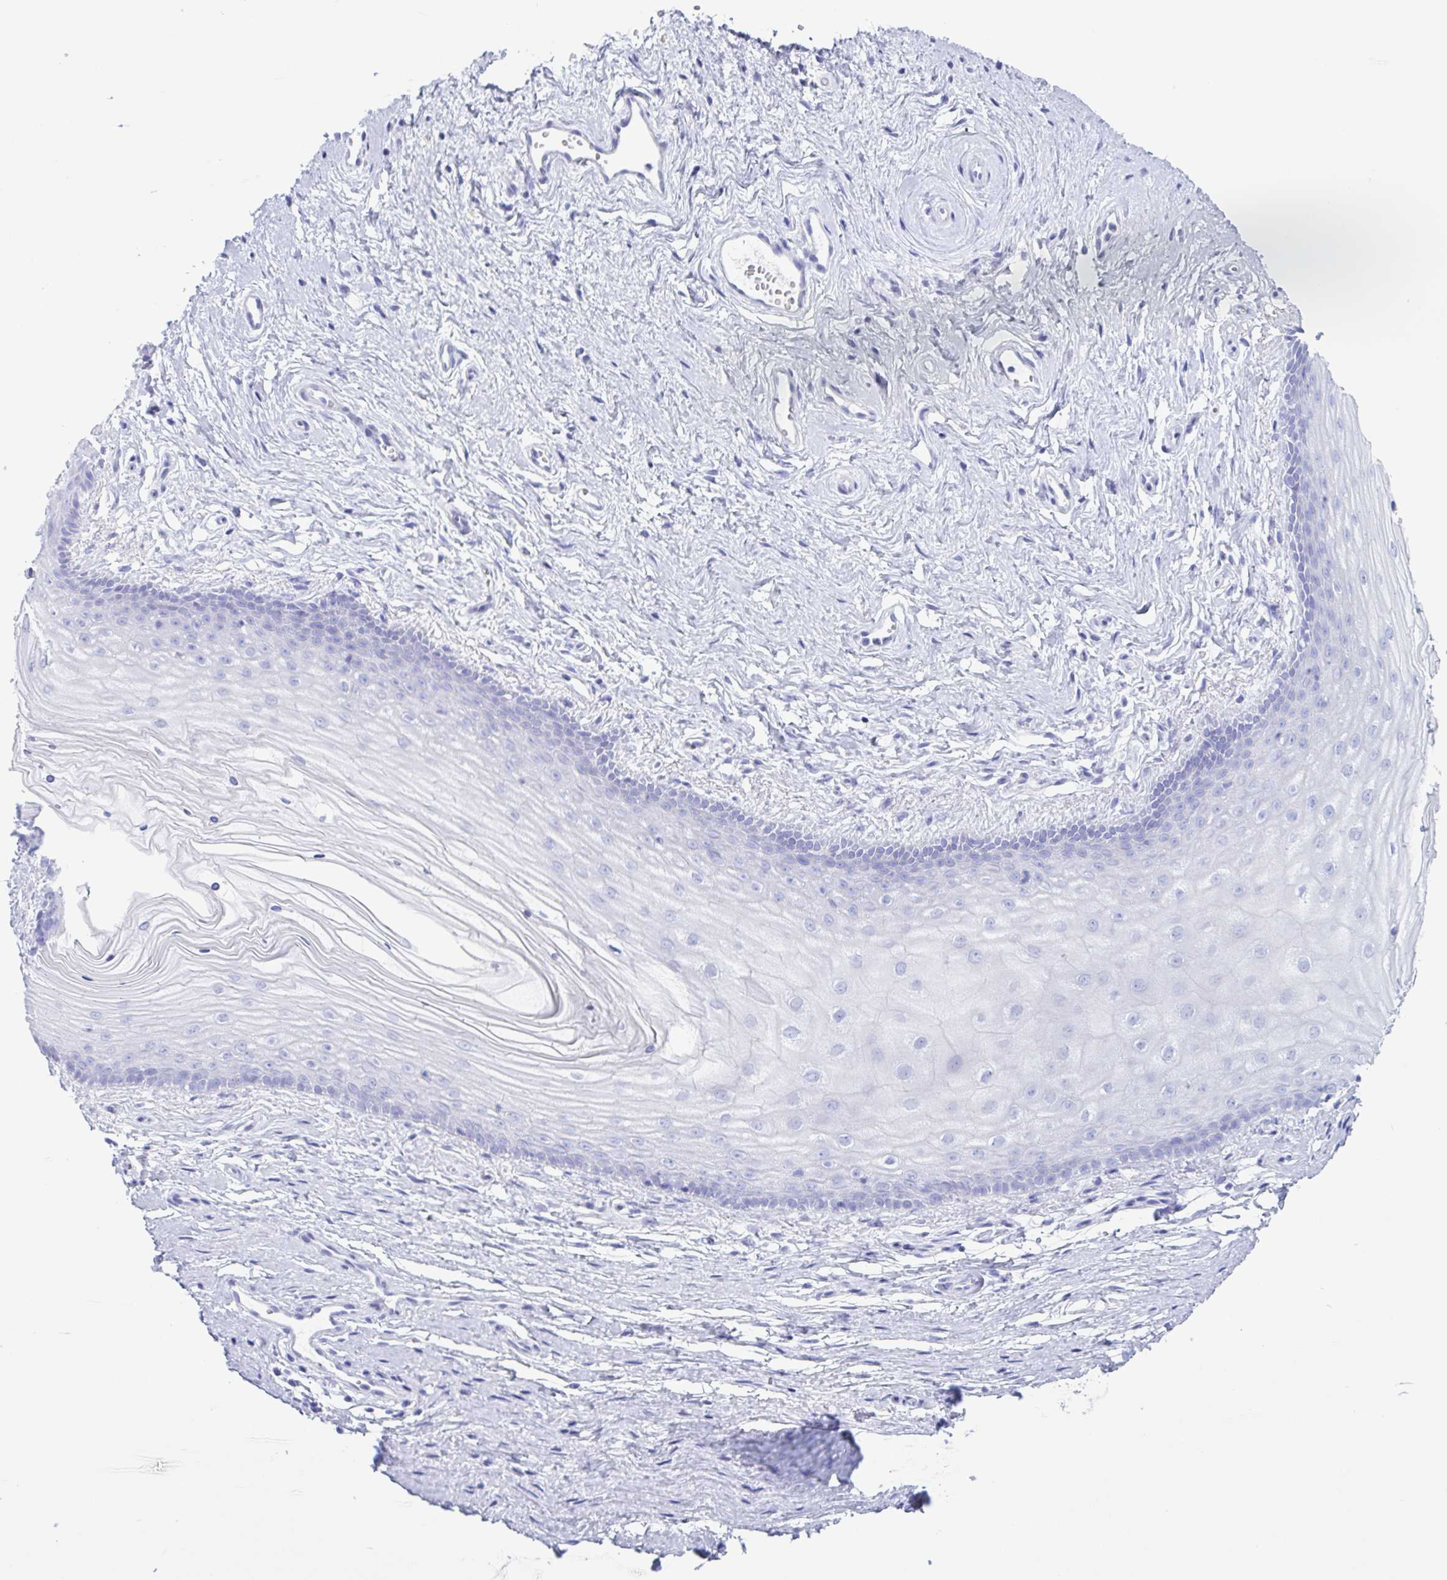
{"staining": {"intensity": "negative", "quantity": "none", "location": "none"}, "tissue": "vagina", "cell_type": "Squamous epithelial cells", "image_type": "normal", "snomed": [{"axis": "morphology", "description": "Normal tissue, NOS"}, {"axis": "topography", "description": "Vagina"}], "caption": "Immunohistochemical staining of normal vagina displays no significant positivity in squamous epithelial cells.", "gene": "ZNF850", "patient": {"sex": "female", "age": 38}}